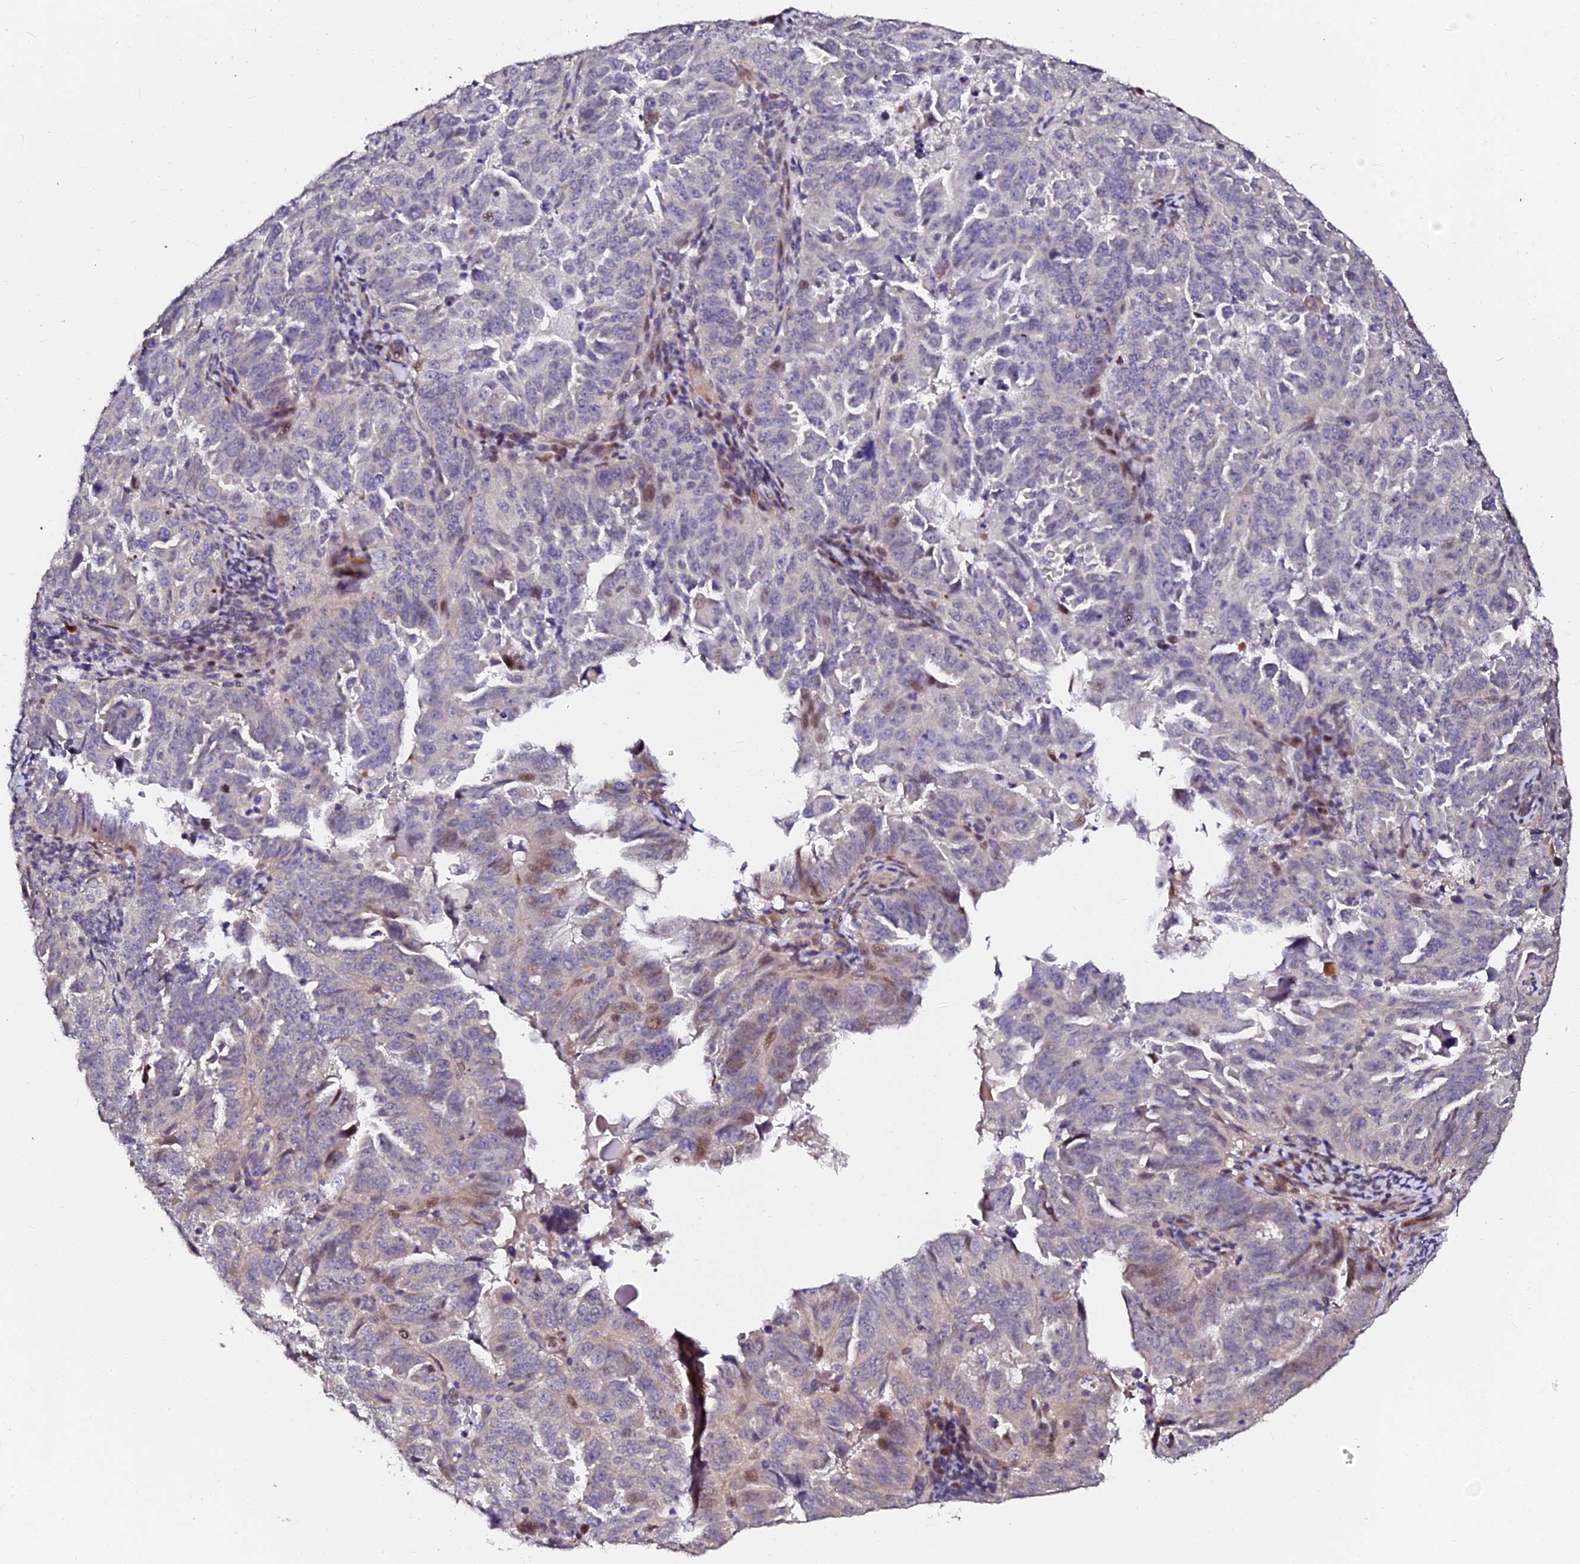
{"staining": {"intensity": "negative", "quantity": "none", "location": "none"}, "tissue": "endometrial cancer", "cell_type": "Tumor cells", "image_type": "cancer", "snomed": [{"axis": "morphology", "description": "Adenocarcinoma, NOS"}, {"axis": "topography", "description": "Endometrium"}], "caption": "Tumor cells show no significant protein staining in endometrial adenocarcinoma.", "gene": "GPN3", "patient": {"sex": "female", "age": 65}}